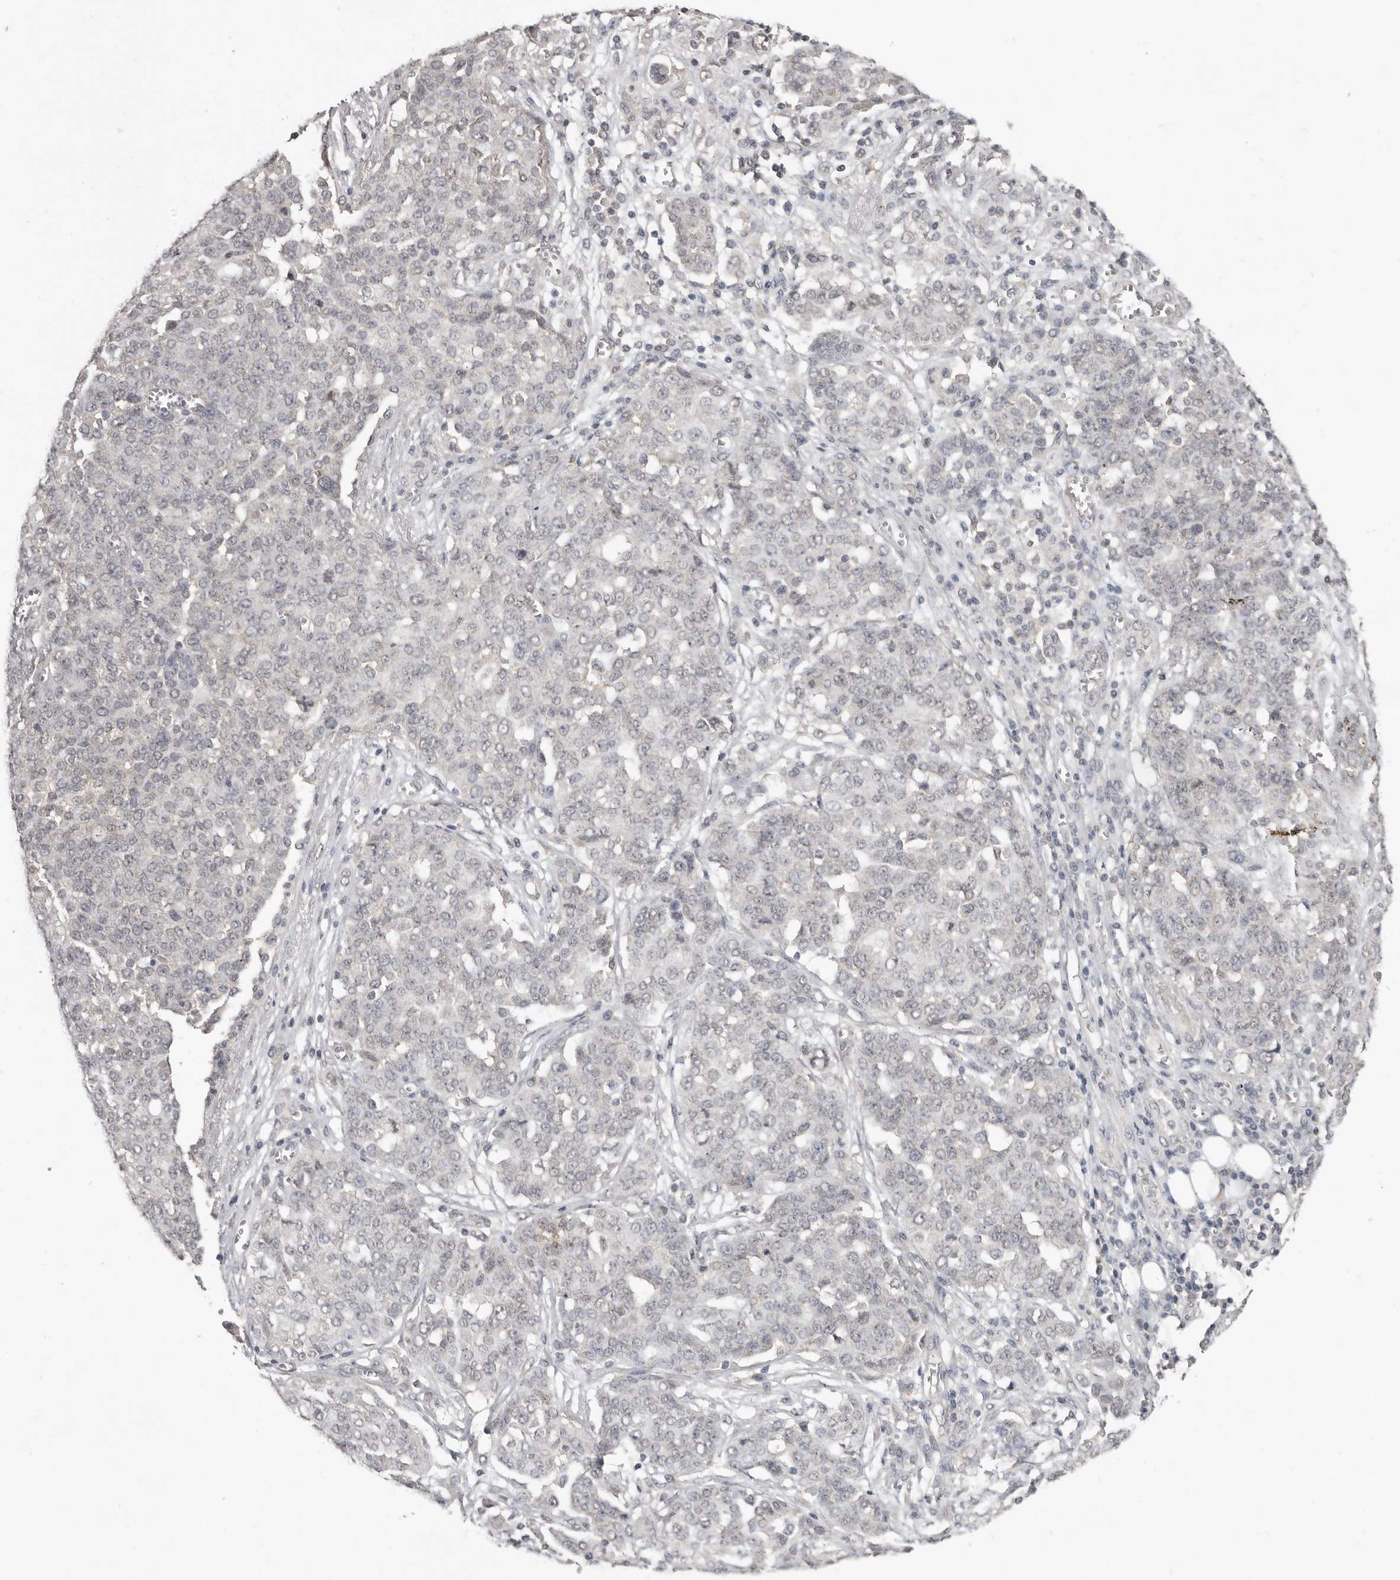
{"staining": {"intensity": "weak", "quantity": "<25%", "location": "nuclear"}, "tissue": "ovarian cancer", "cell_type": "Tumor cells", "image_type": "cancer", "snomed": [{"axis": "morphology", "description": "Cystadenocarcinoma, serous, NOS"}, {"axis": "topography", "description": "Soft tissue"}, {"axis": "topography", "description": "Ovary"}], "caption": "High magnification brightfield microscopy of ovarian serous cystadenocarcinoma stained with DAB (brown) and counterstained with hematoxylin (blue): tumor cells show no significant expression.", "gene": "LINGO2", "patient": {"sex": "female", "age": 57}}